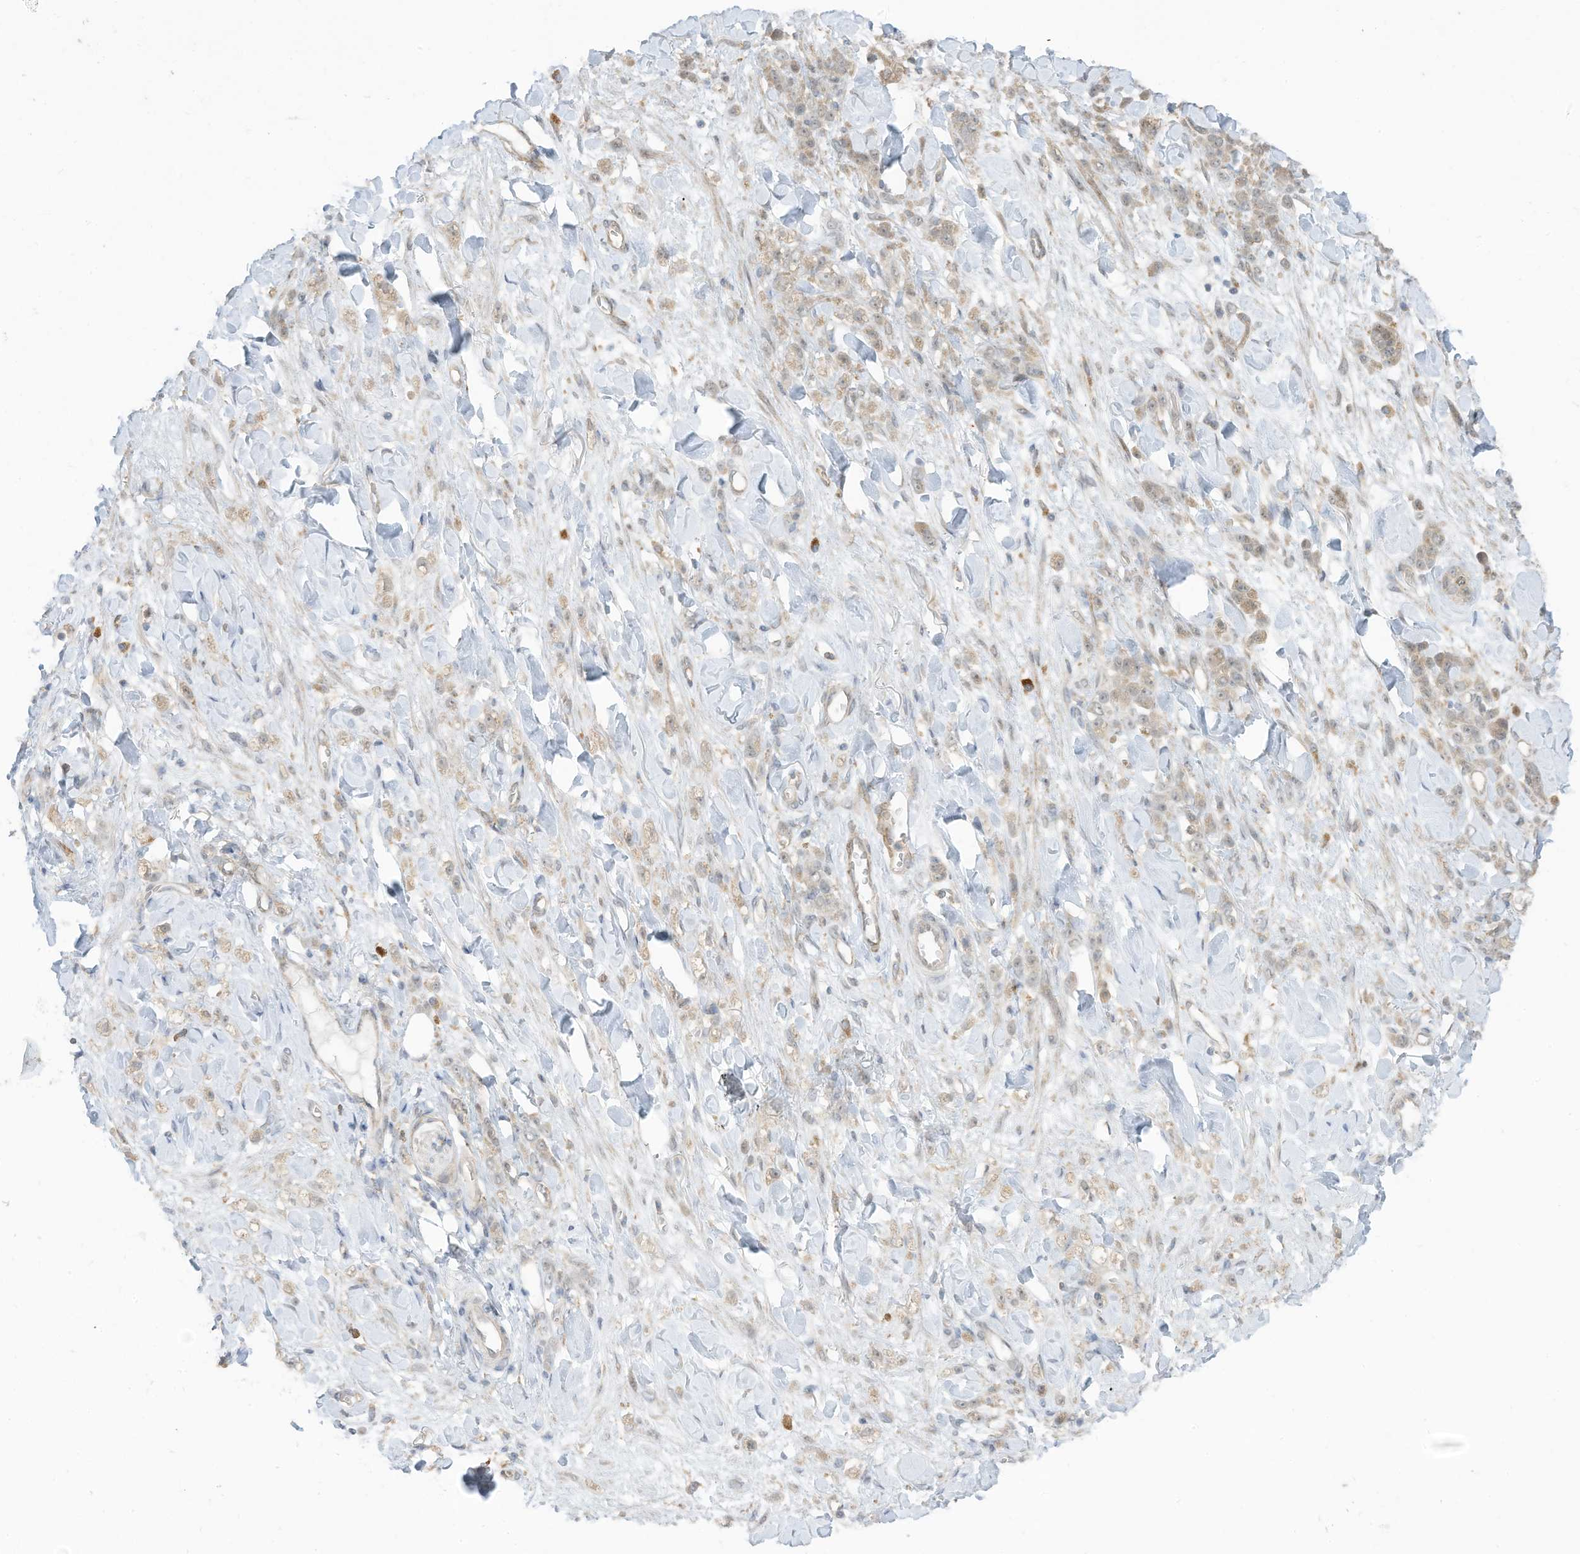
{"staining": {"intensity": "weak", "quantity": "25%-75%", "location": "cytoplasmic/membranous"}, "tissue": "stomach cancer", "cell_type": "Tumor cells", "image_type": "cancer", "snomed": [{"axis": "morphology", "description": "Normal tissue, NOS"}, {"axis": "morphology", "description": "Adenocarcinoma, NOS"}, {"axis": "topography", "description": "Stomach"}], "caption": "High-power microscopy captured an immunohistochemistry histopathology image of stomach cancer (adenocarcinoma), revealing weak cytoplasmic/membranous positivity in about 25%-75% of tumor cells. The protein of interest is shown in brown color, while the nuclei are stained blue.", "gene": "DZIP3", "patient": {"sex": "male", "age": 82}}